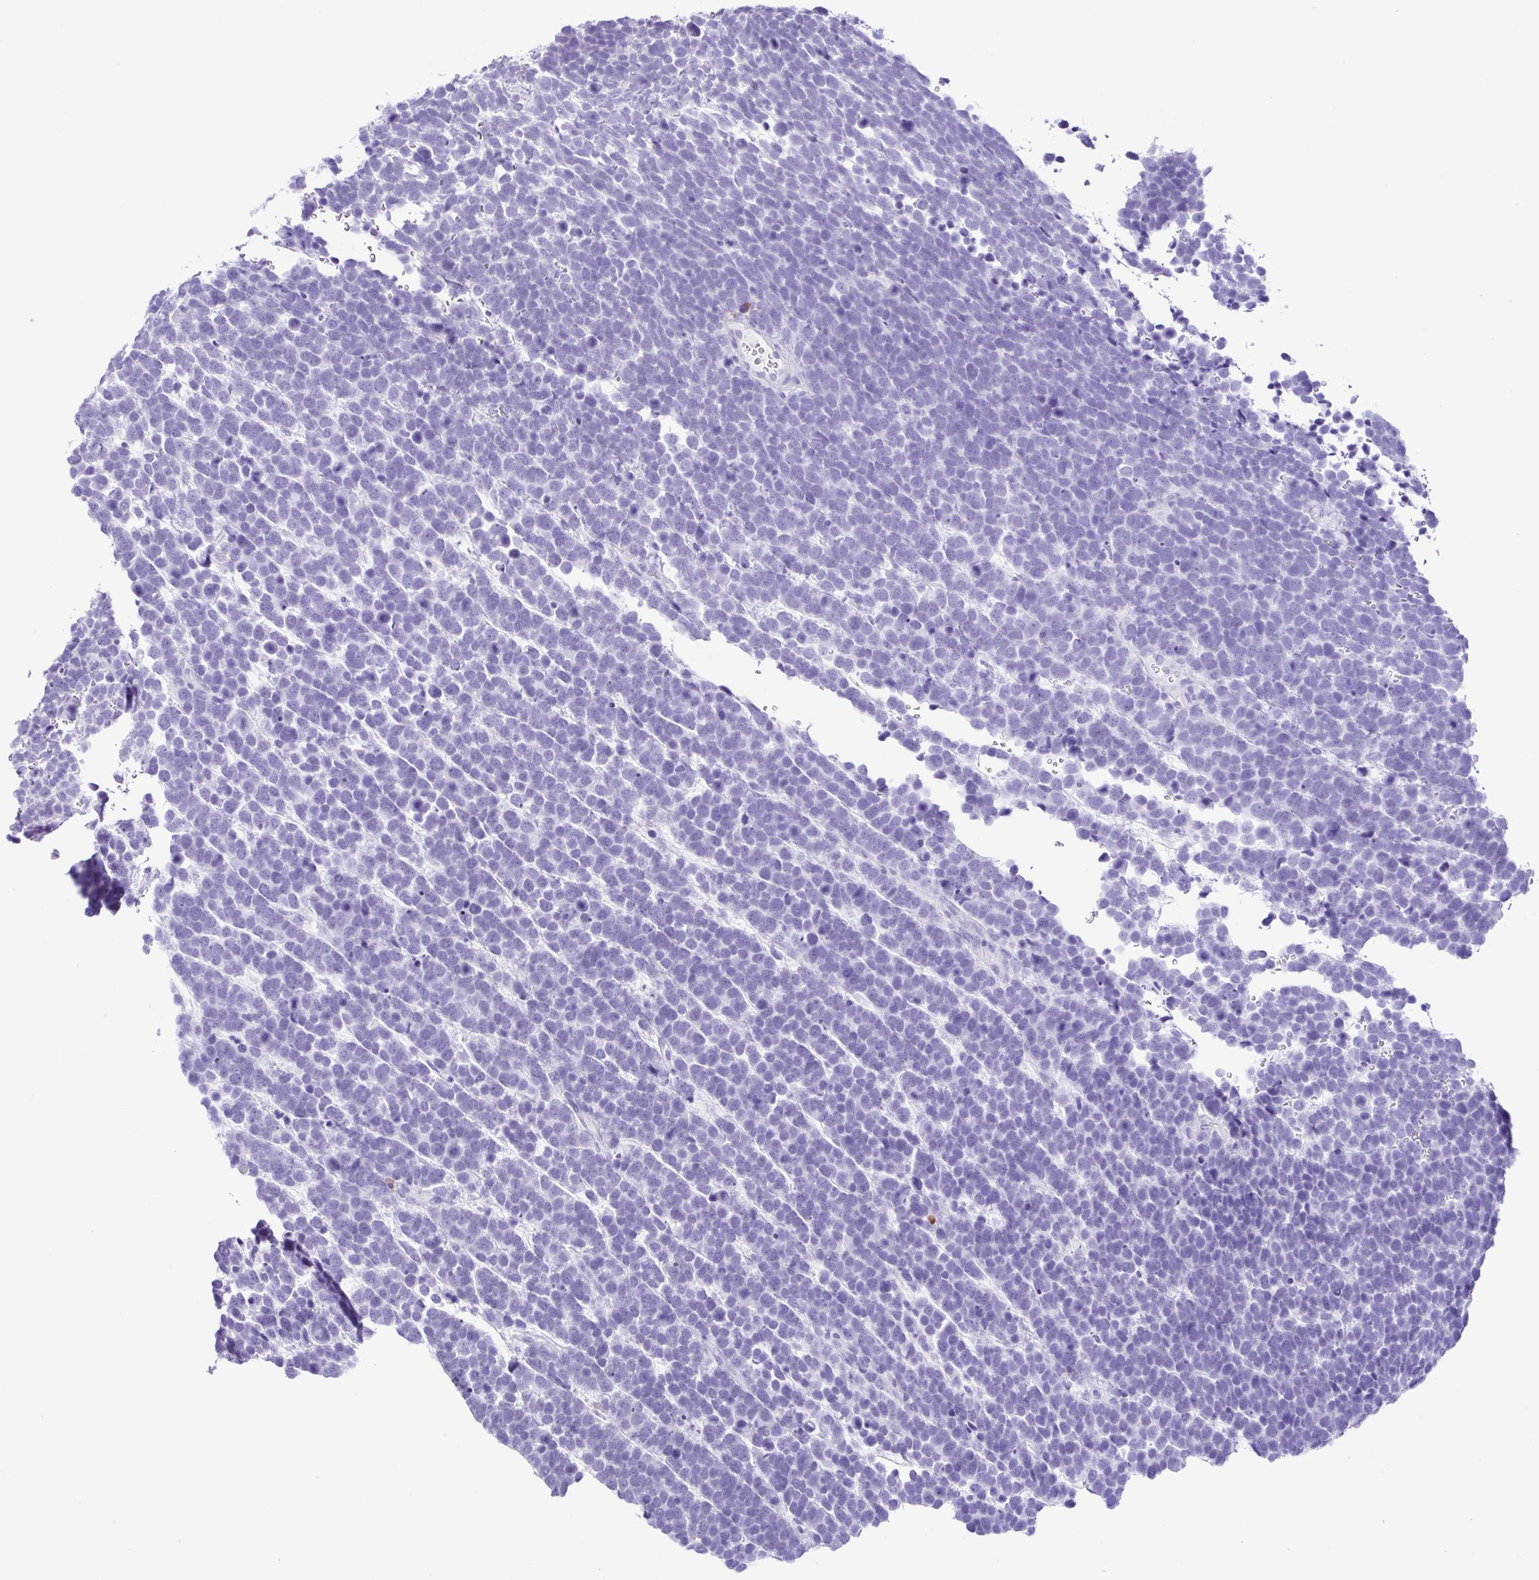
{"staining": {"intensity": "negative", "quantity": "none", "location": "none"}, "tissue": "urothelial cancer", "cell_type": "Tumor cells", "image_type": "cancer", "snomed": [{"axis": "morphology", "description": "Urothelial carcinoma, High grade"}, {"axis": "topography", "description": "Urinary bladder"}], "caption": "This is an immunohistochemistry (IHC) micrograph of human urothelial carcinoma (high-grade). There is no expression in tumor cells.", "gene": "PIGF", "patient": {"sex": "female", "age": 82}}